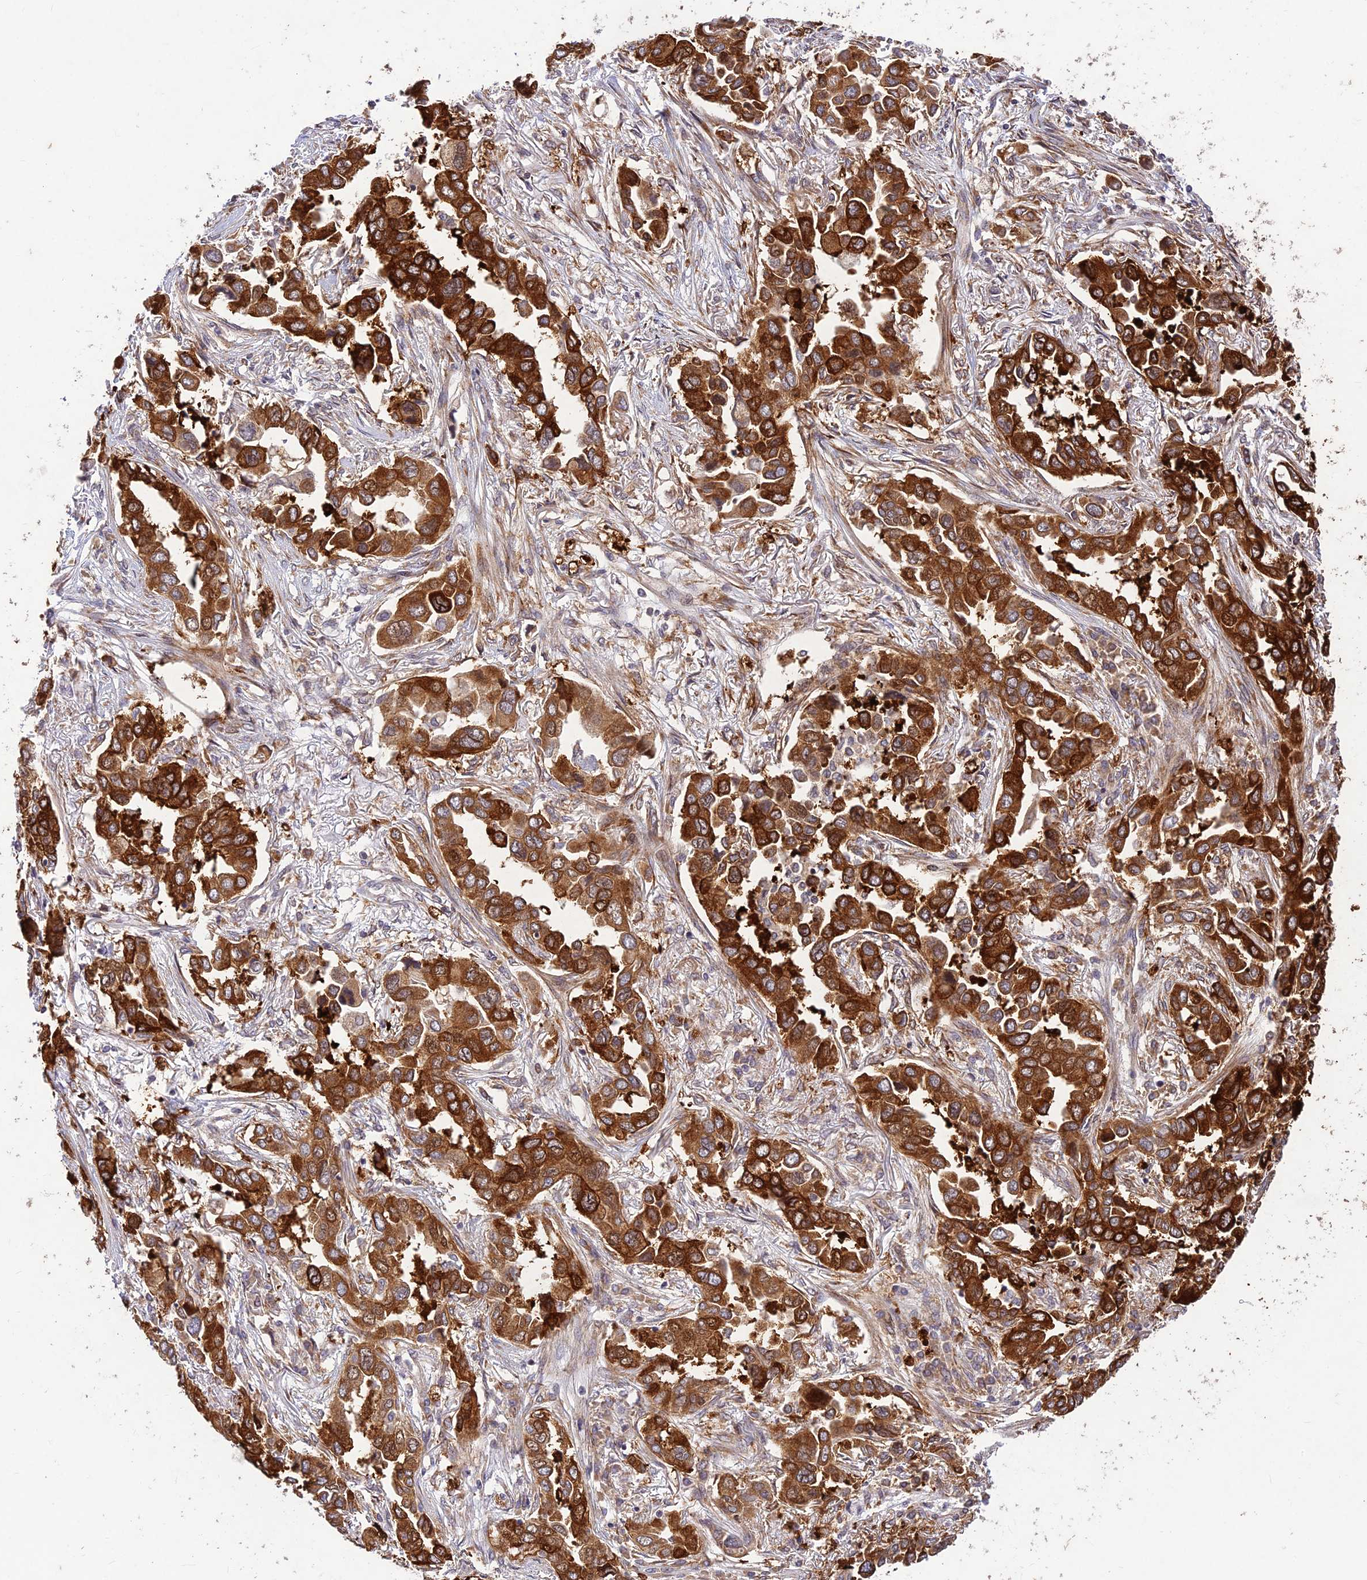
{"staining": {"intensity": "strong", "quantity": ">75%", "location": "cytoplasmic/membranous"}, "tissue": "lung cancer", "cell_type": "Tumor cells", "image_type": "cancer", "snomed": [{"axis": "morphology", "description": "Adenocarcinoma, NOS"}, {"axis": "topography", "description": "Lung"}], "caption": "Tumor cells demonstrate strong cytoplasmic/membranous staining in approximately >75% of cells in lung cancer (adenocarcinoma). (Brightfield microscopy of DAB IHC at high magnification).", "gene": "PPP1R11", "patient": {"sex": "female", "age": 76}}